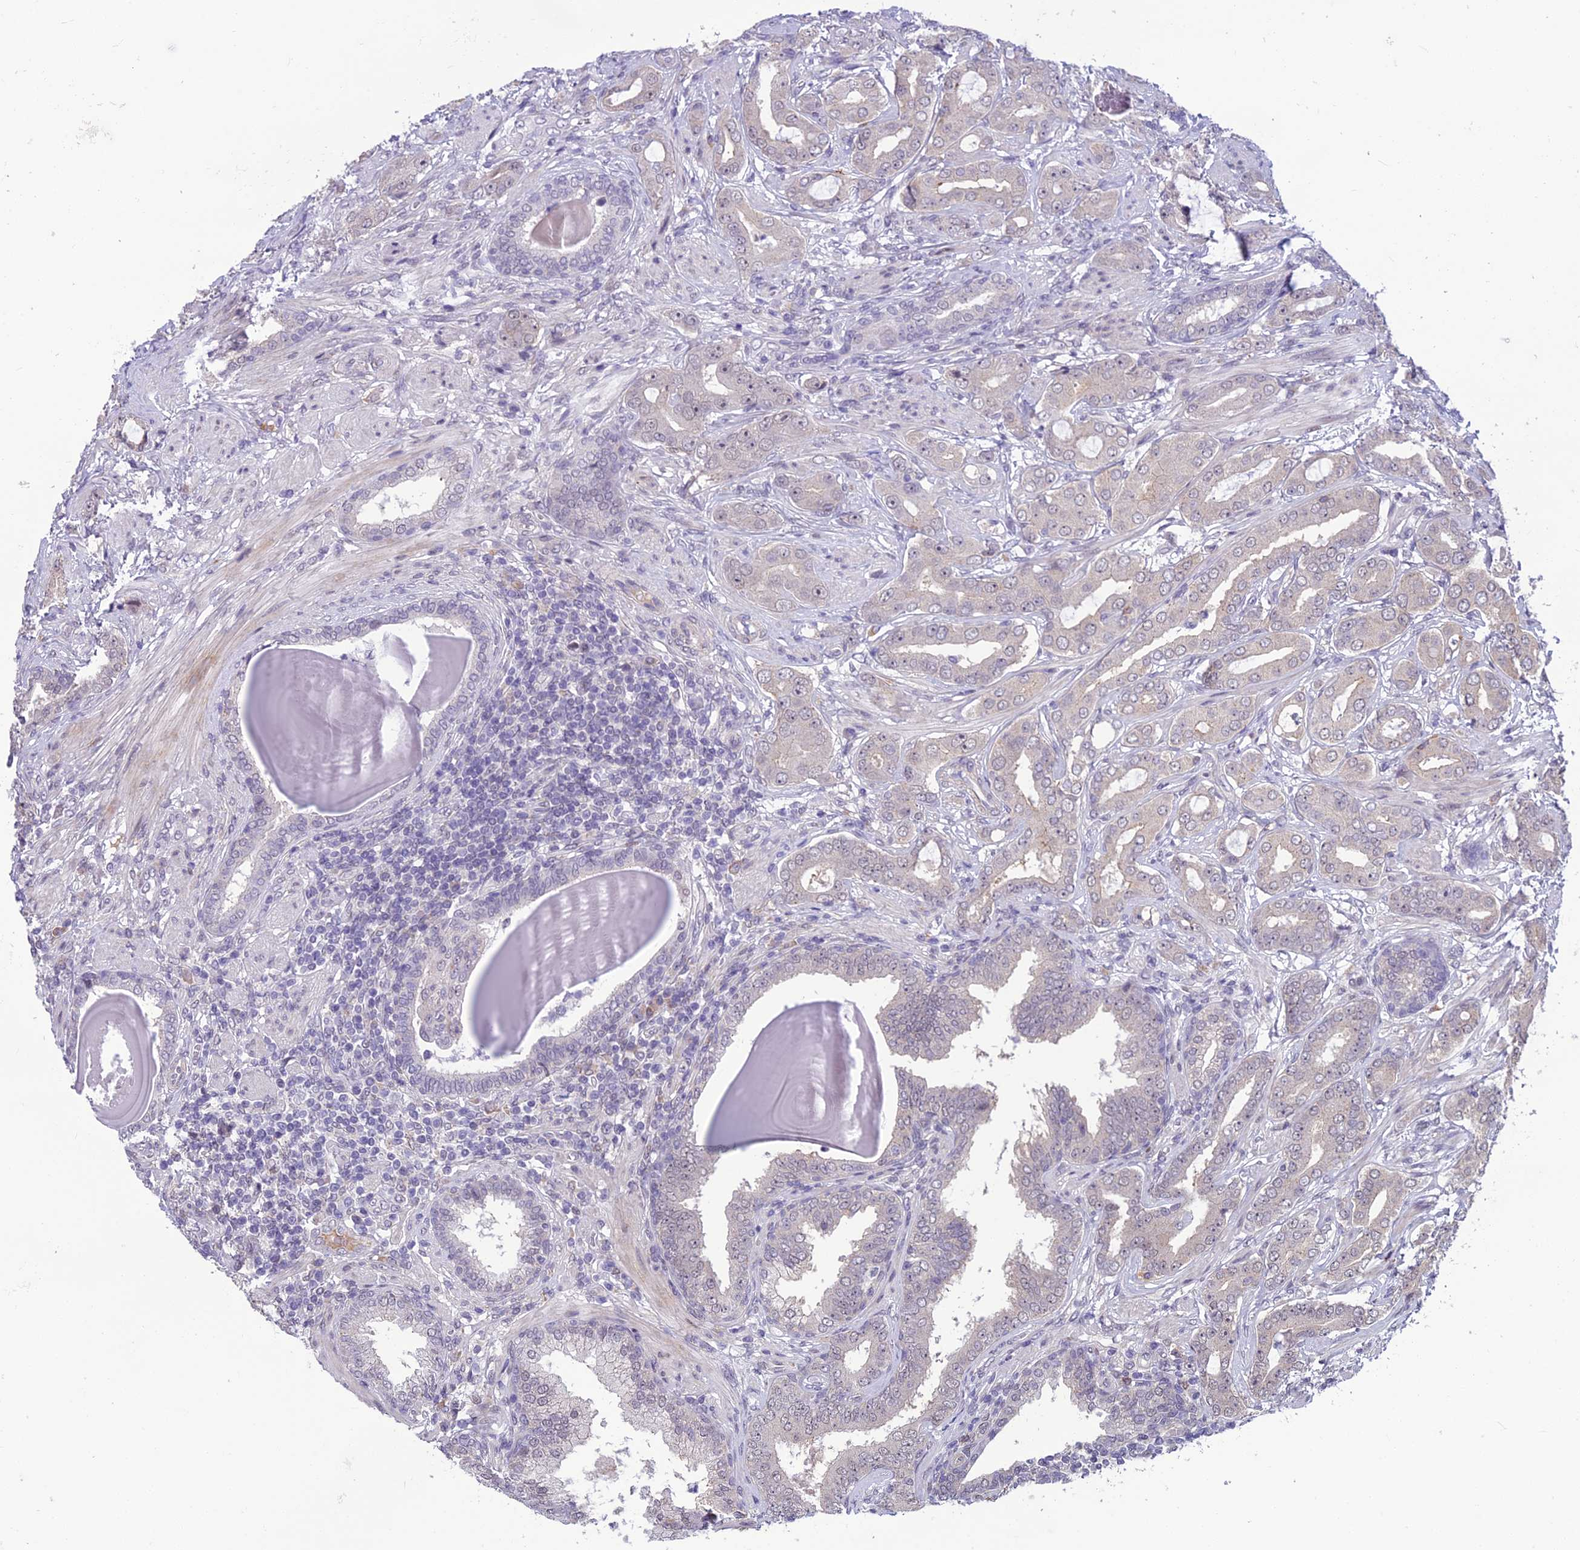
{"staining": {"intensity": "negative", "quantity": "none", "location": "none"}, "tissue": "prostate cancer", "cell_type": "Tumor cells", "image_type": "cancer", "snomed": [{"axis": "morphology", "description": "Adenocarcinoma, Low grade"}, {"axis": "topography", "description": "Prostate"}], "caption": "This is an IHC micrograph of low-grade adenocarcinoma (prostate). There is no staining in tumor cells.", "gene": "FBRS", "patient": {"sex": "male", "age": 57}}